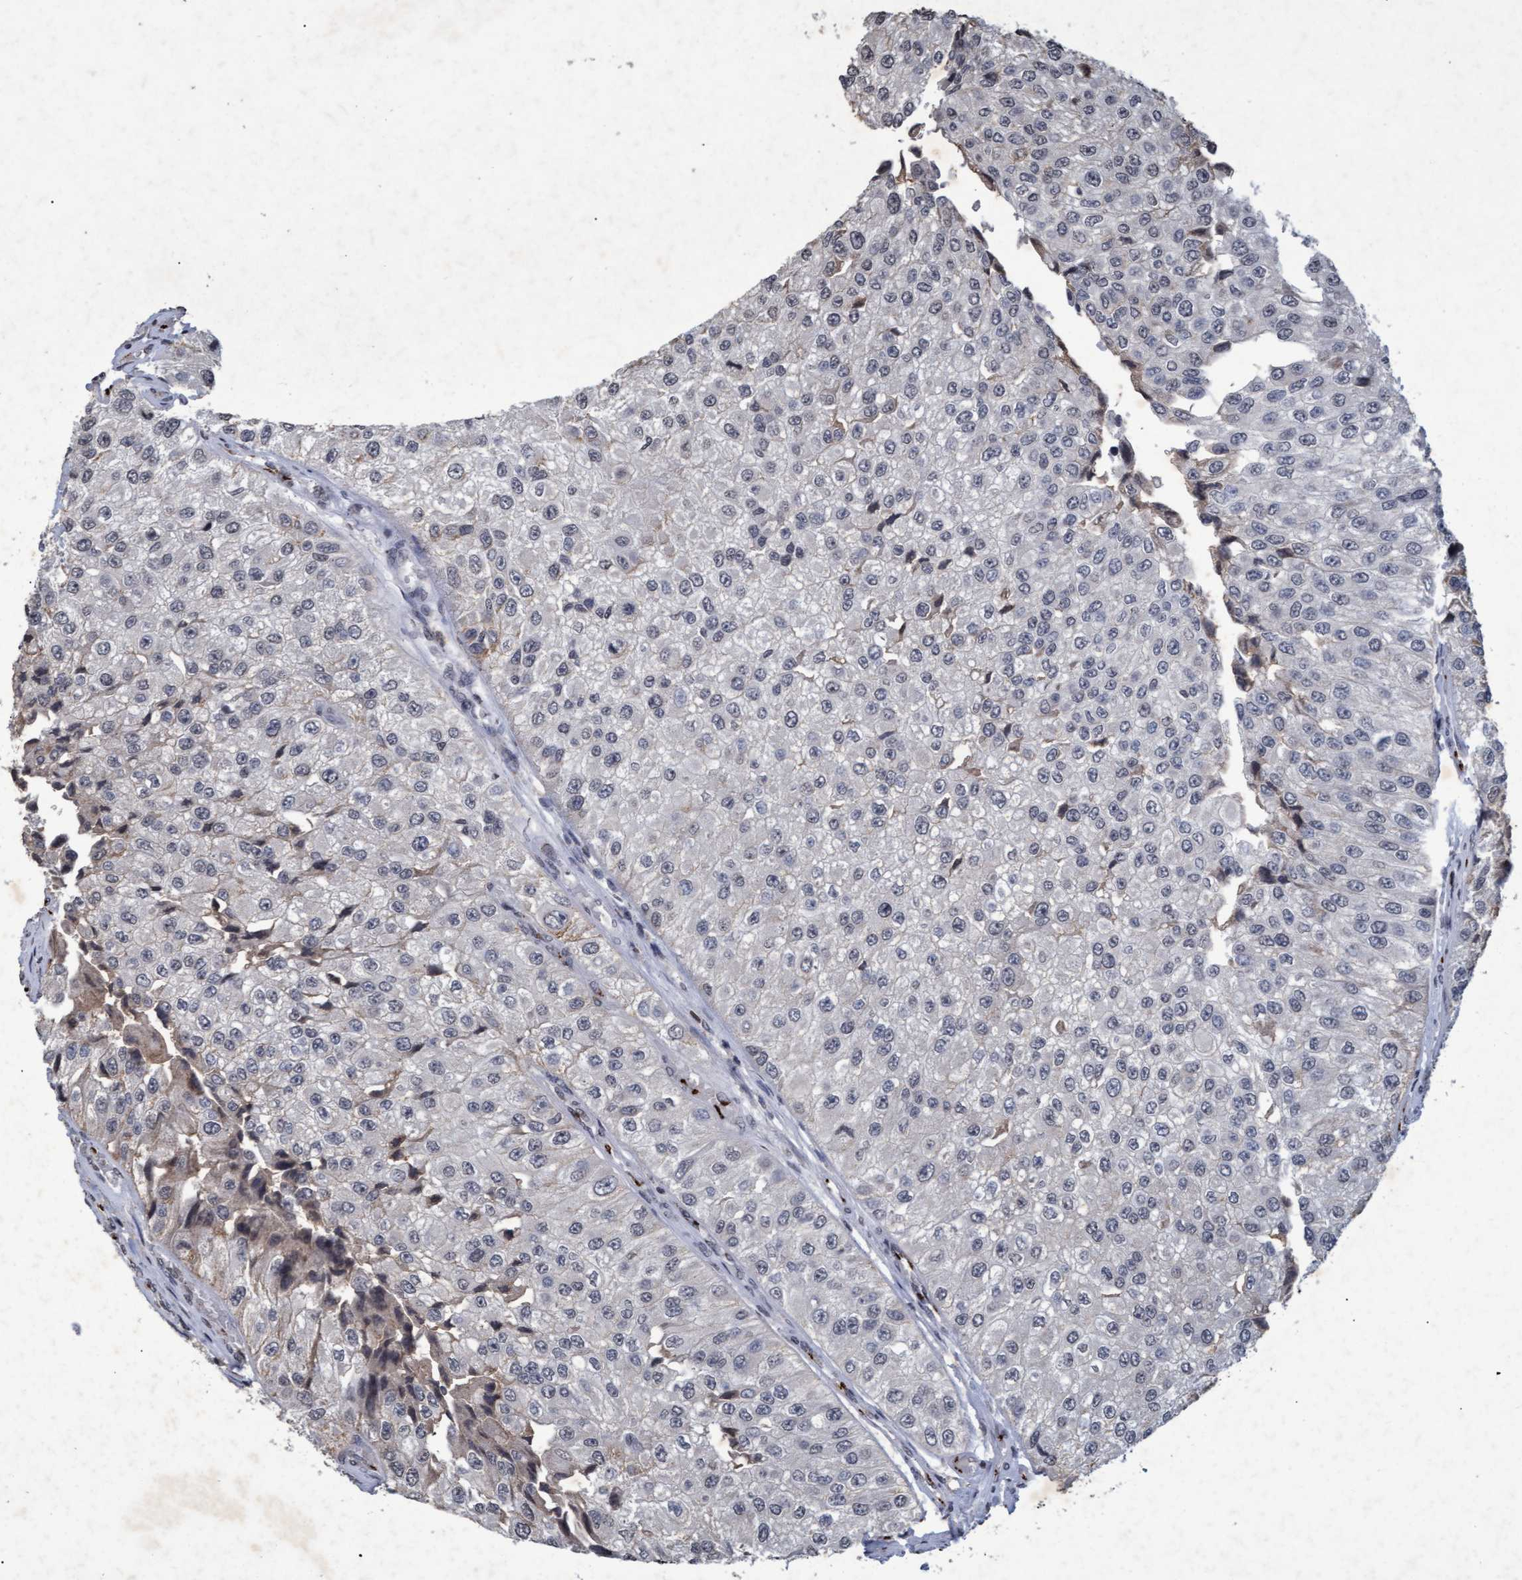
{"staining": {"intensity": "negative", "quantity": "none", "location": "none"}, "tissue": "urothelial cancer", "cell_type": "Tumor cells", "image_type": "cancer", "snomed": [{"axis": "morphology", "description": "Urothelial carcinoma, High grade"}, {"axis": "topography", "description": "Kidney"}, {"axis": "topography", "description": "Urinary bladder"}], "caption": "Tumor cells show no significant positivity in urothelial cancer. Nuclei are stained in blue.", "gene": "GALC", "patient": {"sex": "male", "age": 77}}